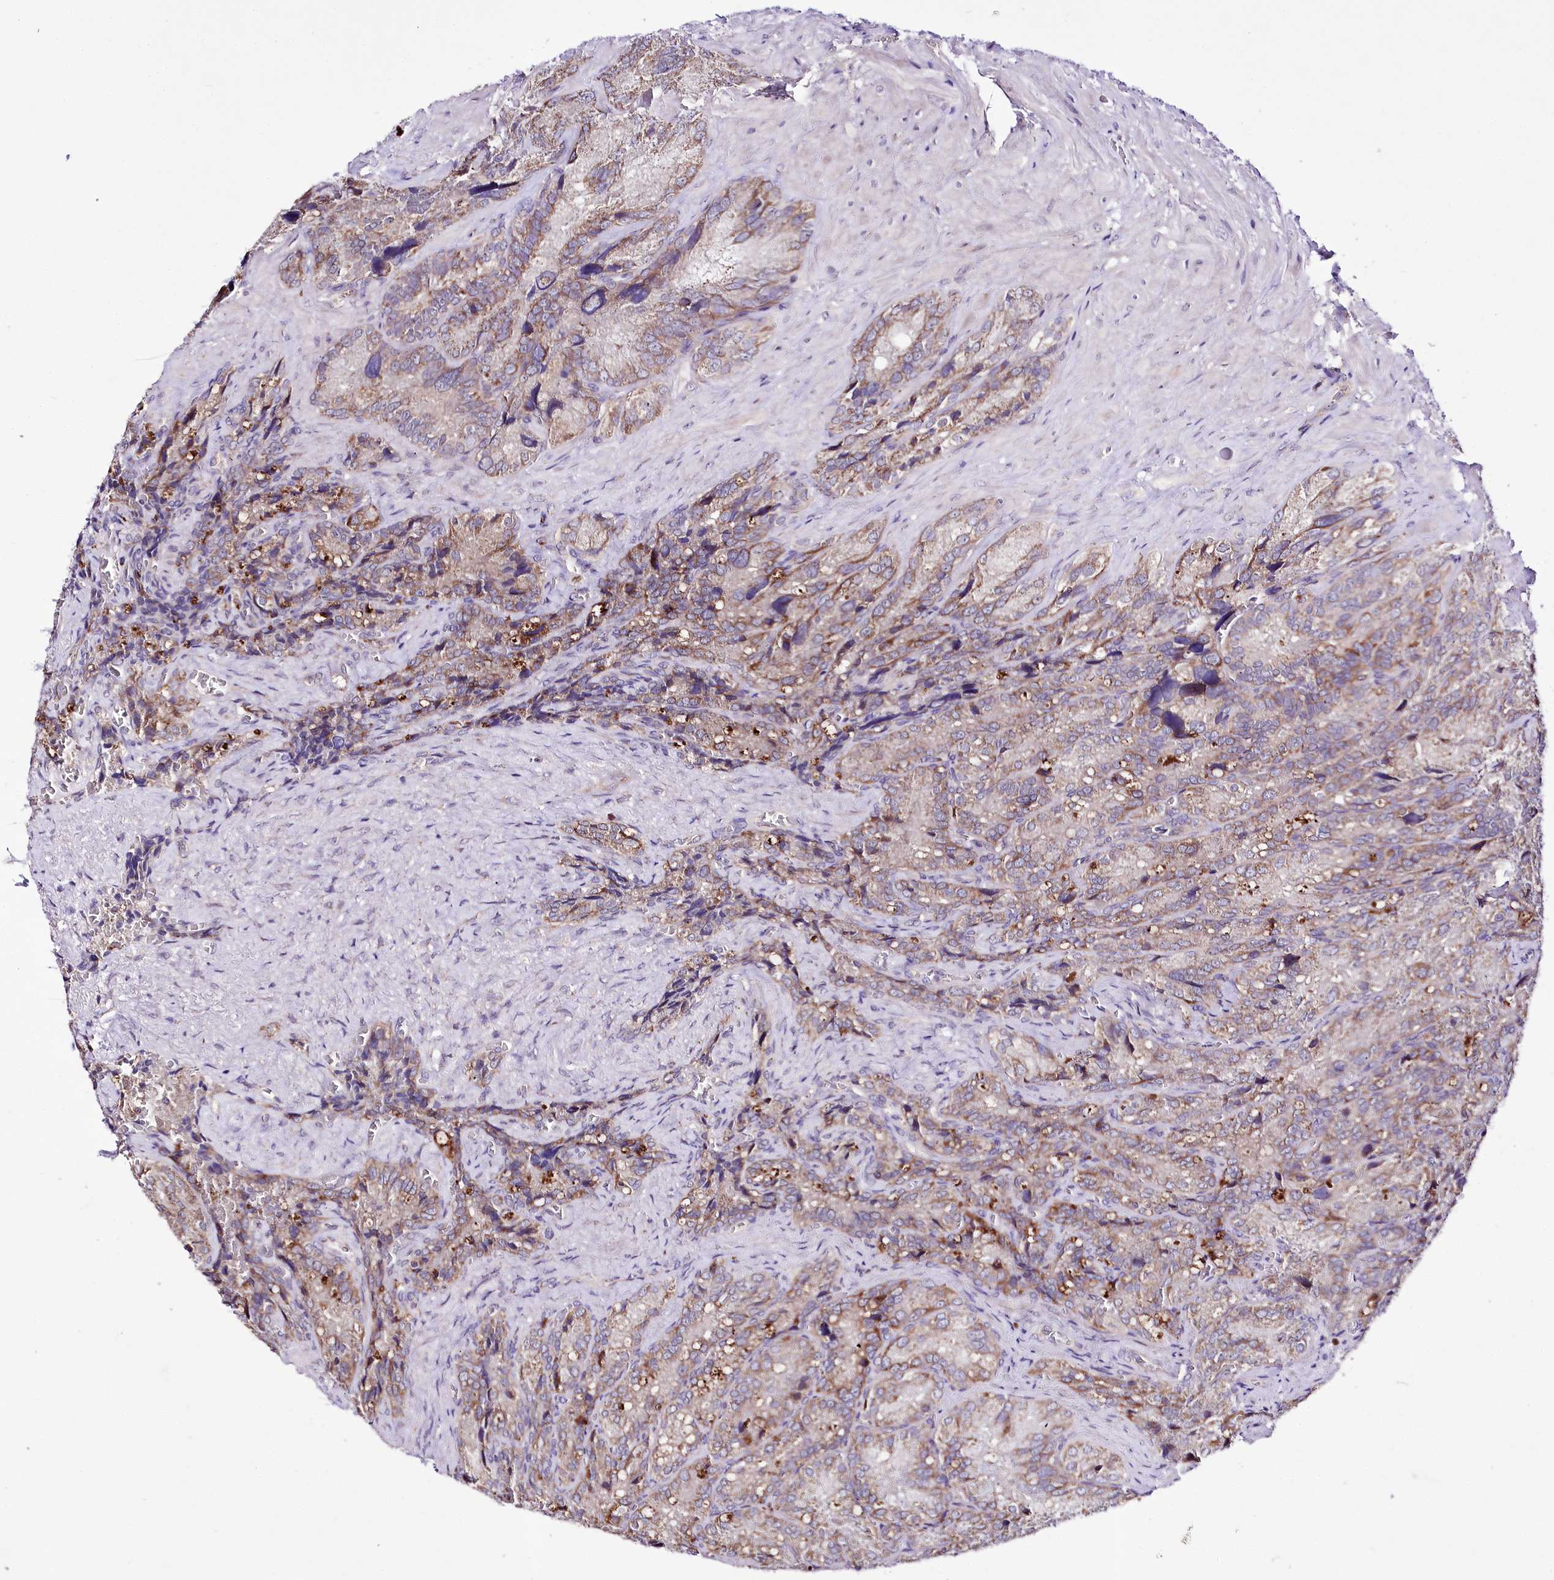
{"staining": {"intensity": "moderate", "quantity": "25%-75%", "location": "cytoplasmic/membranous"}, "tissue": "seminal vesicle", "cell_type": "Glandular cells", "image_type": "normal", "snomed": [{"axis": "morphology", "description": "Normal tissue, NOS"}, {"axis": "topography", "description": "Seminal veicle"}], "caption": "A medium amount of moderate cytoplasmic/membranous expression is seen in about 25%-75% of glandular cells in normal seminal vesicle. The protein is stained brown, and the nuclei are stained in blue (DAB (3,3'-diaminobenzidine) IHC with brightfield microscopy, high magnification).", "gene": "ATE1", "patient": {"sex": "male", "age": 62}}